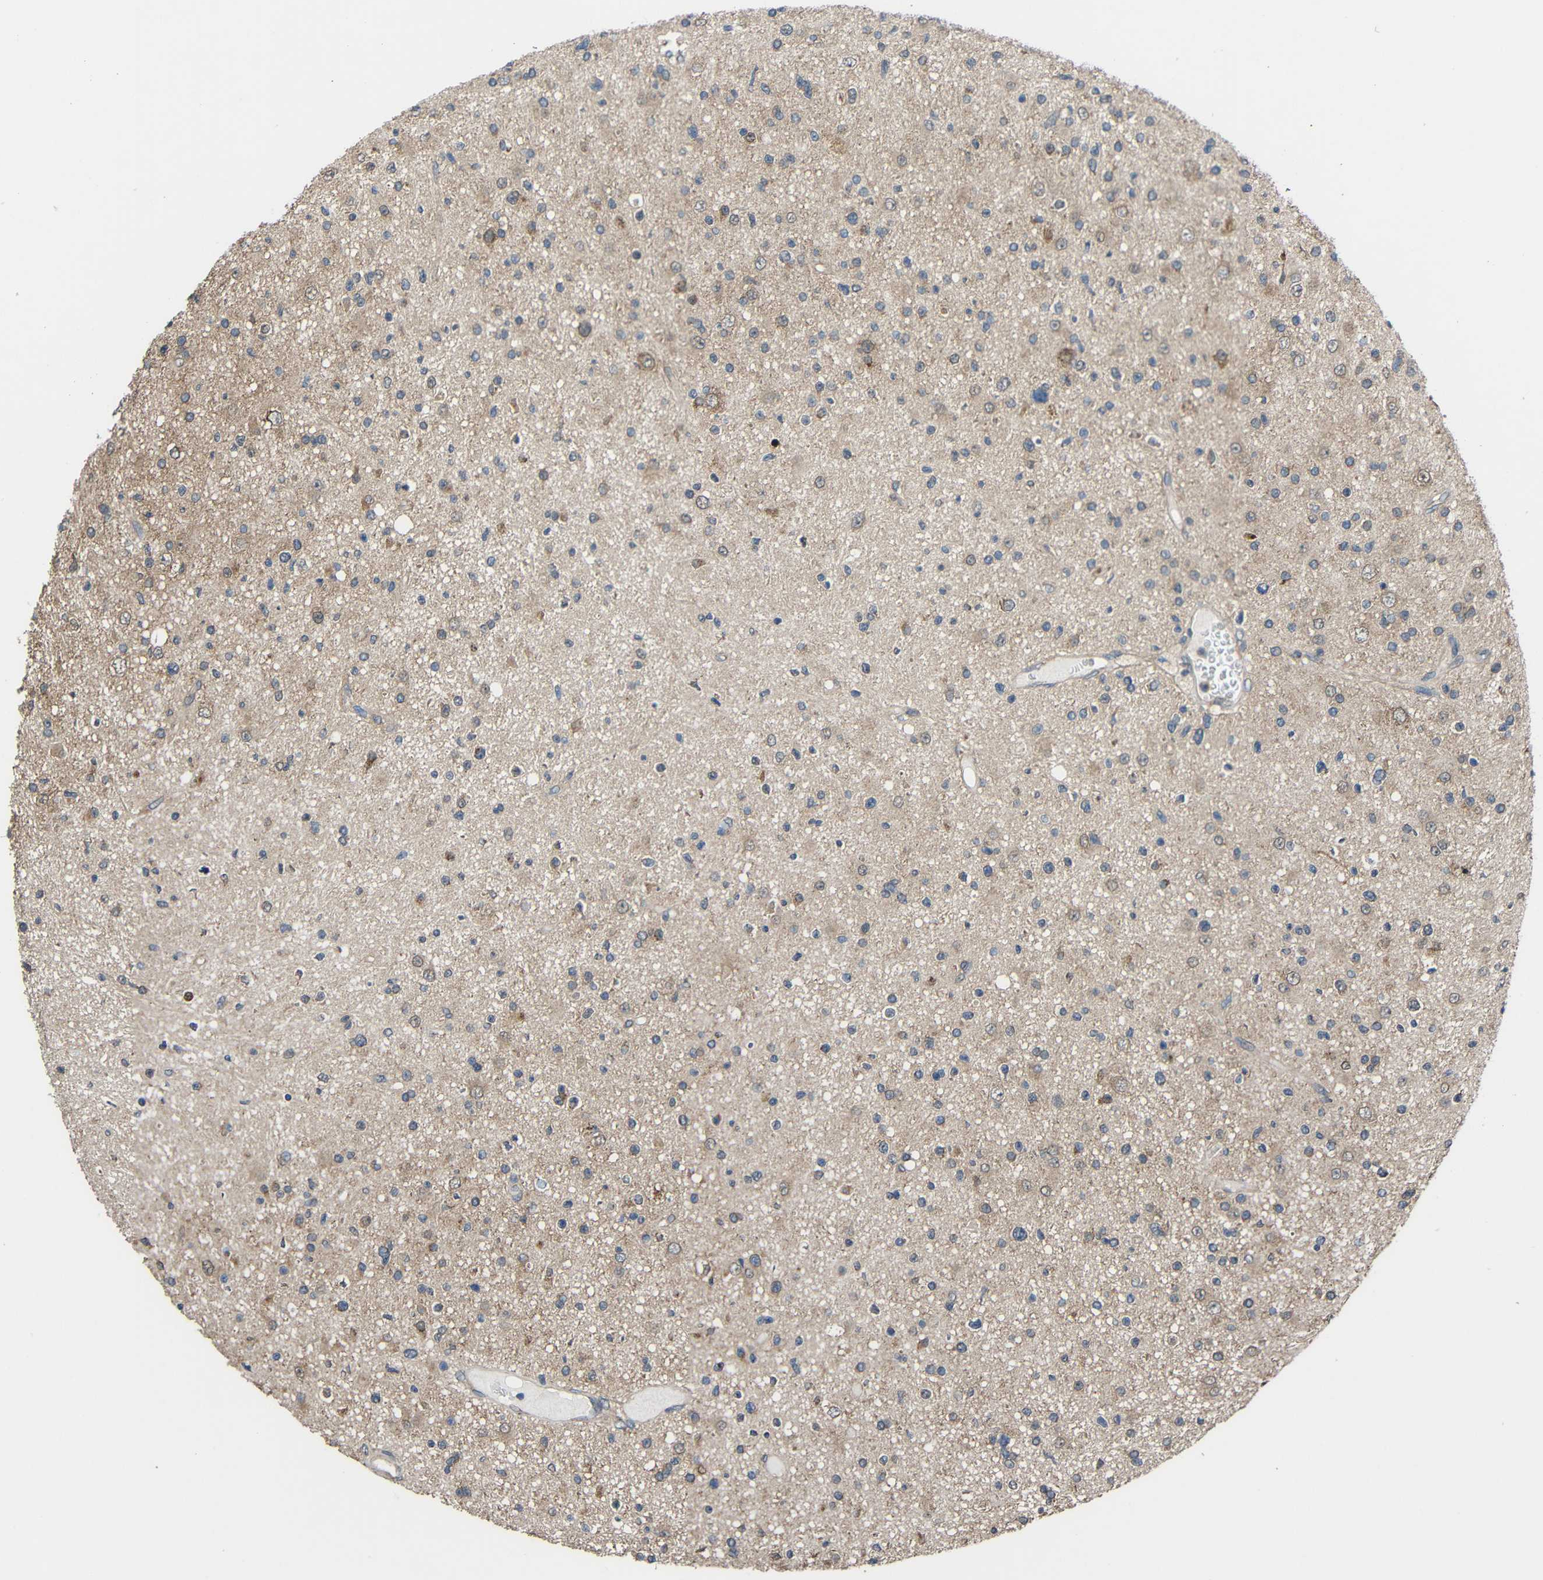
{"staining": {"intensity": "weak", "quantity": "25%-75%", "location": "cytoplasmic/membranous"}, "tissue": "glioma", "cell_type": "Tumor cells", "image_type": "cancer", "snomed": [{"axis": "morphology", "description": "Glioma, malignant, High grade"}, {"axis": "topography", "description": "Brain"}], "caption": "Glioma stained for a protein demonstrates weak cytoplasmic/membranous positivity in tumor cells.", "gene": "CHST9", "patient": {"sex": "male", "age": 33}}